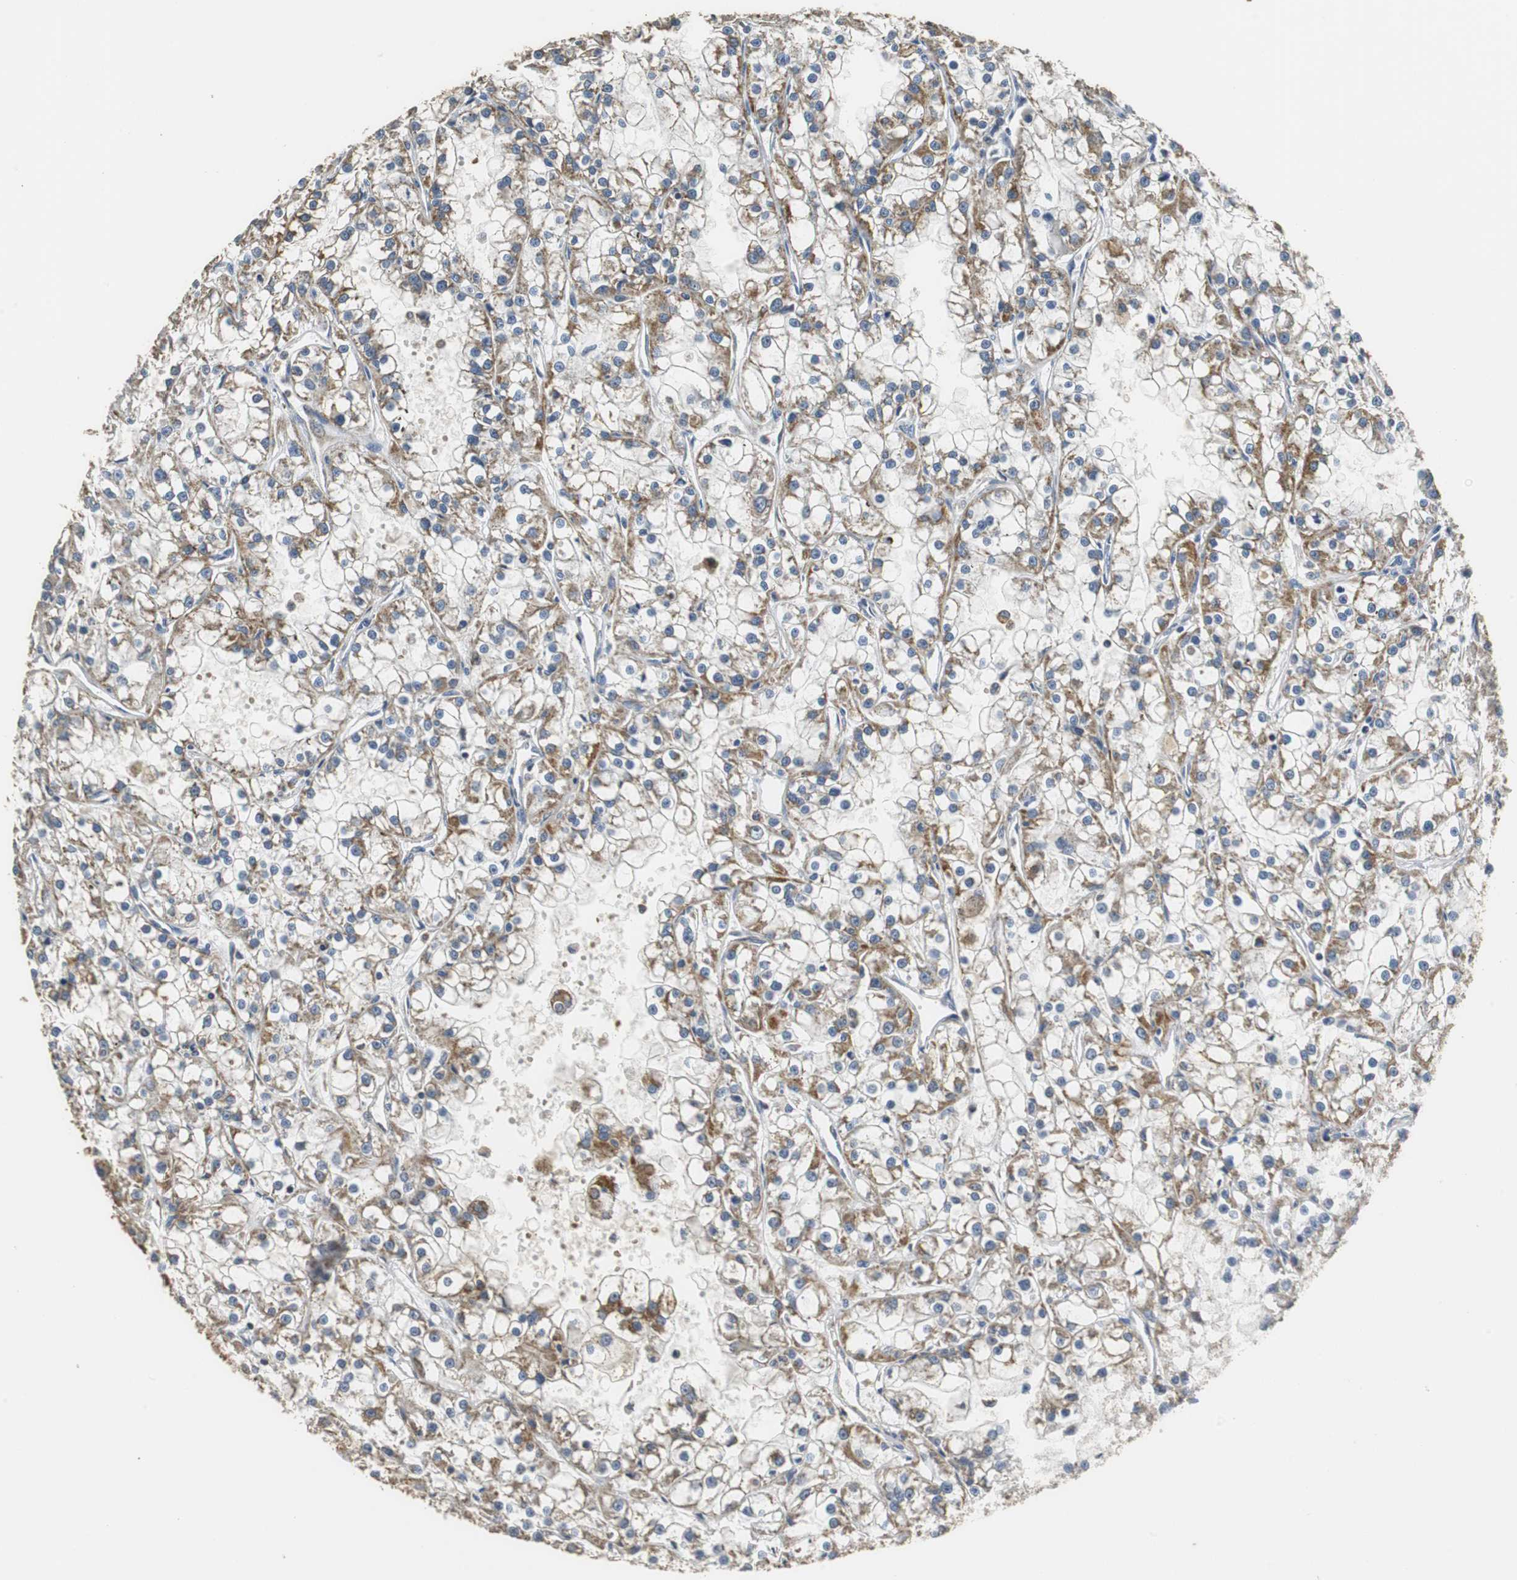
{"staining": {"intensity": "weak", "quantity": "25%-75%", "location": "cytoplasmic/membranous"}, "tissue": "renal cancer", "cell_type": "Tumor cells", "image_type": "cancer", "snomed": [{"axis": "morphology", "description": "Adenocarcinoma, NOS"}, {"axis": "topography", "description": "Kidney"}], "caption": "Renal adenocarcinoma tissue demonstrates weak cytoplasmic/membranous positivity in approximately 25%-75% of tumor cells (DAB IHC, brown staining for protein, blue staining for nuclei).", "gene": "NNT", "patient": {"sex": "female", "age": 52}}